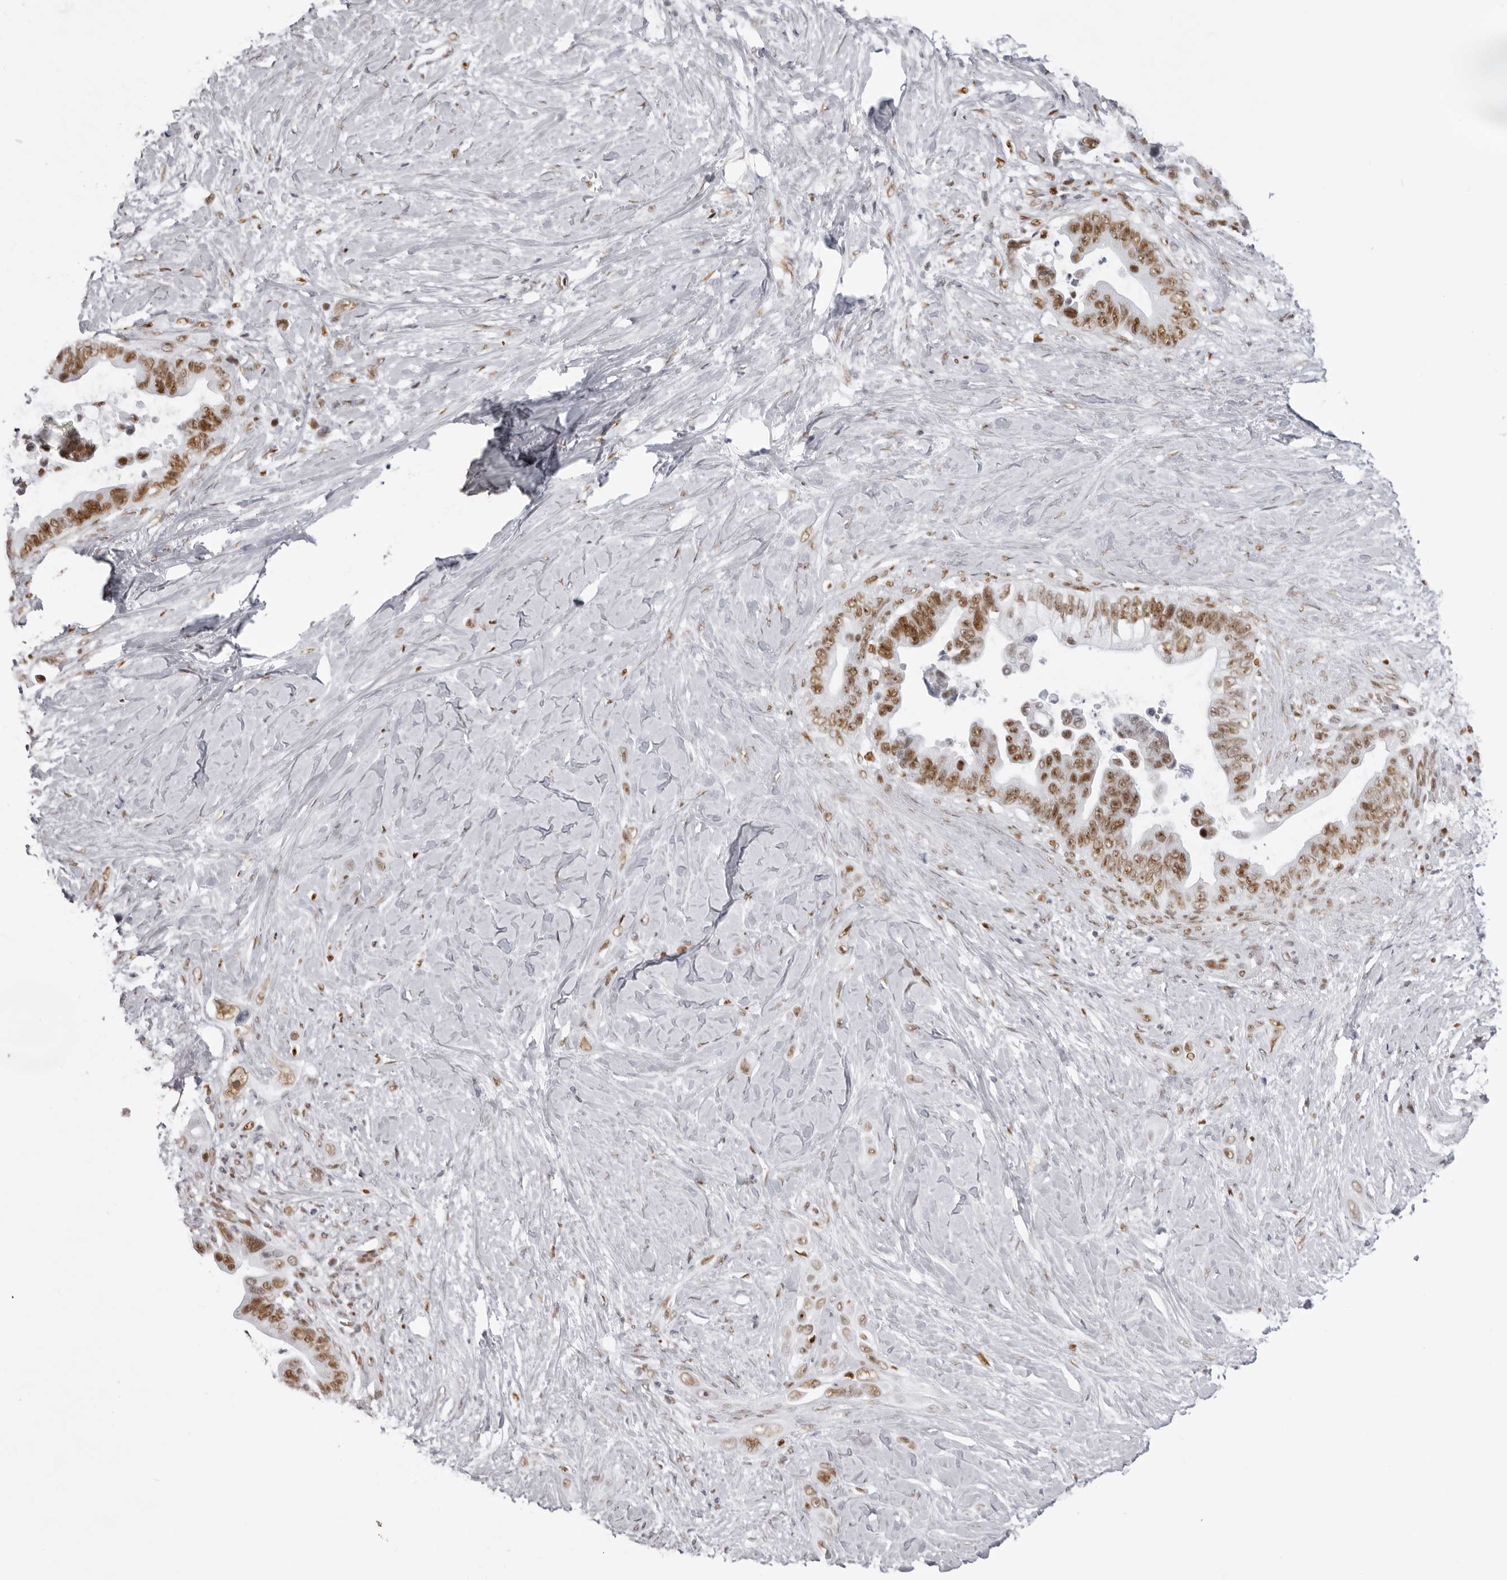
{"staining": {"intensity": "moderate", "quantity": ">75%", "location": "nuclear"}, "tissue": "pancreatic cancer", "cell_type": "Tumor cells", "image_type": "cancer", "snomed": [{"axis": "morphology", "description": "Adenocarcinoma, NOS"}, {"axis": "topography", "description": "Pancreas"}], "caption": "Immunohistochemical staining of human pancreatic cancer reveals moderate nuclear protein staining in approximately >75% of tumor cells.", "gene": "IRF2BP2", "patient": {"sex": "female", "age": 72}}